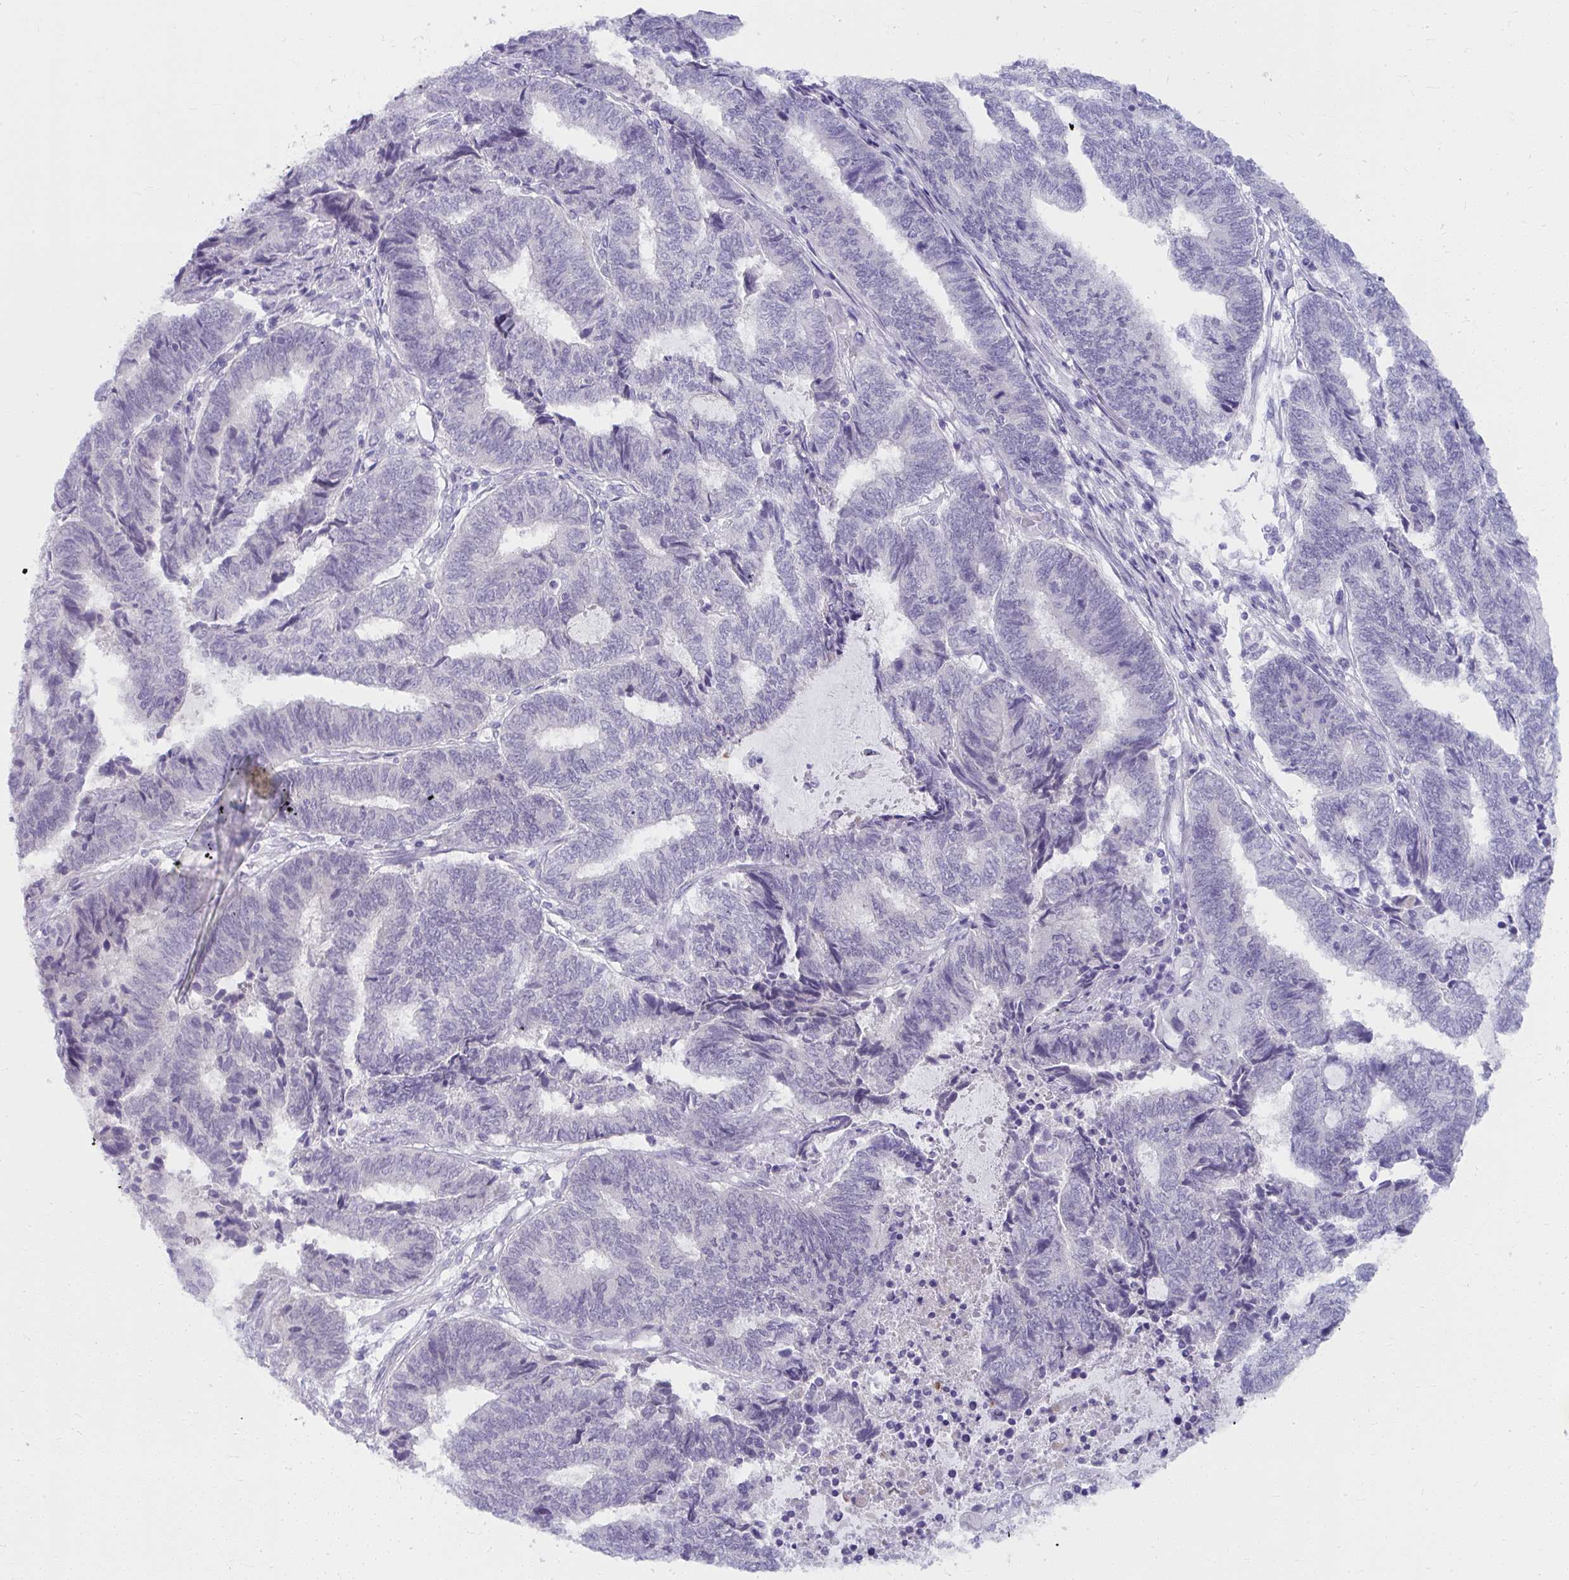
{"staining": {"intensity": "negative", "quantity": "none", "location": "none"}, "tissue": "endometrial cancer", "cell_type": "Tumor cells", "image_type": "cancer", "snomed": [{"axis": "morphology", "description": "Adenocarcinoma, NOS"}, {"axis": "topography", "description": "Uterus"}, {"axis": "topography", "description": "Endometrium"}], "caption": "Endometrial adenocarcinoma stained for a protein using immunohistochemistry displays no staining tumor cells.", "gene": "UGT3A2", "patient": {"sex": "female", "age": 70}}